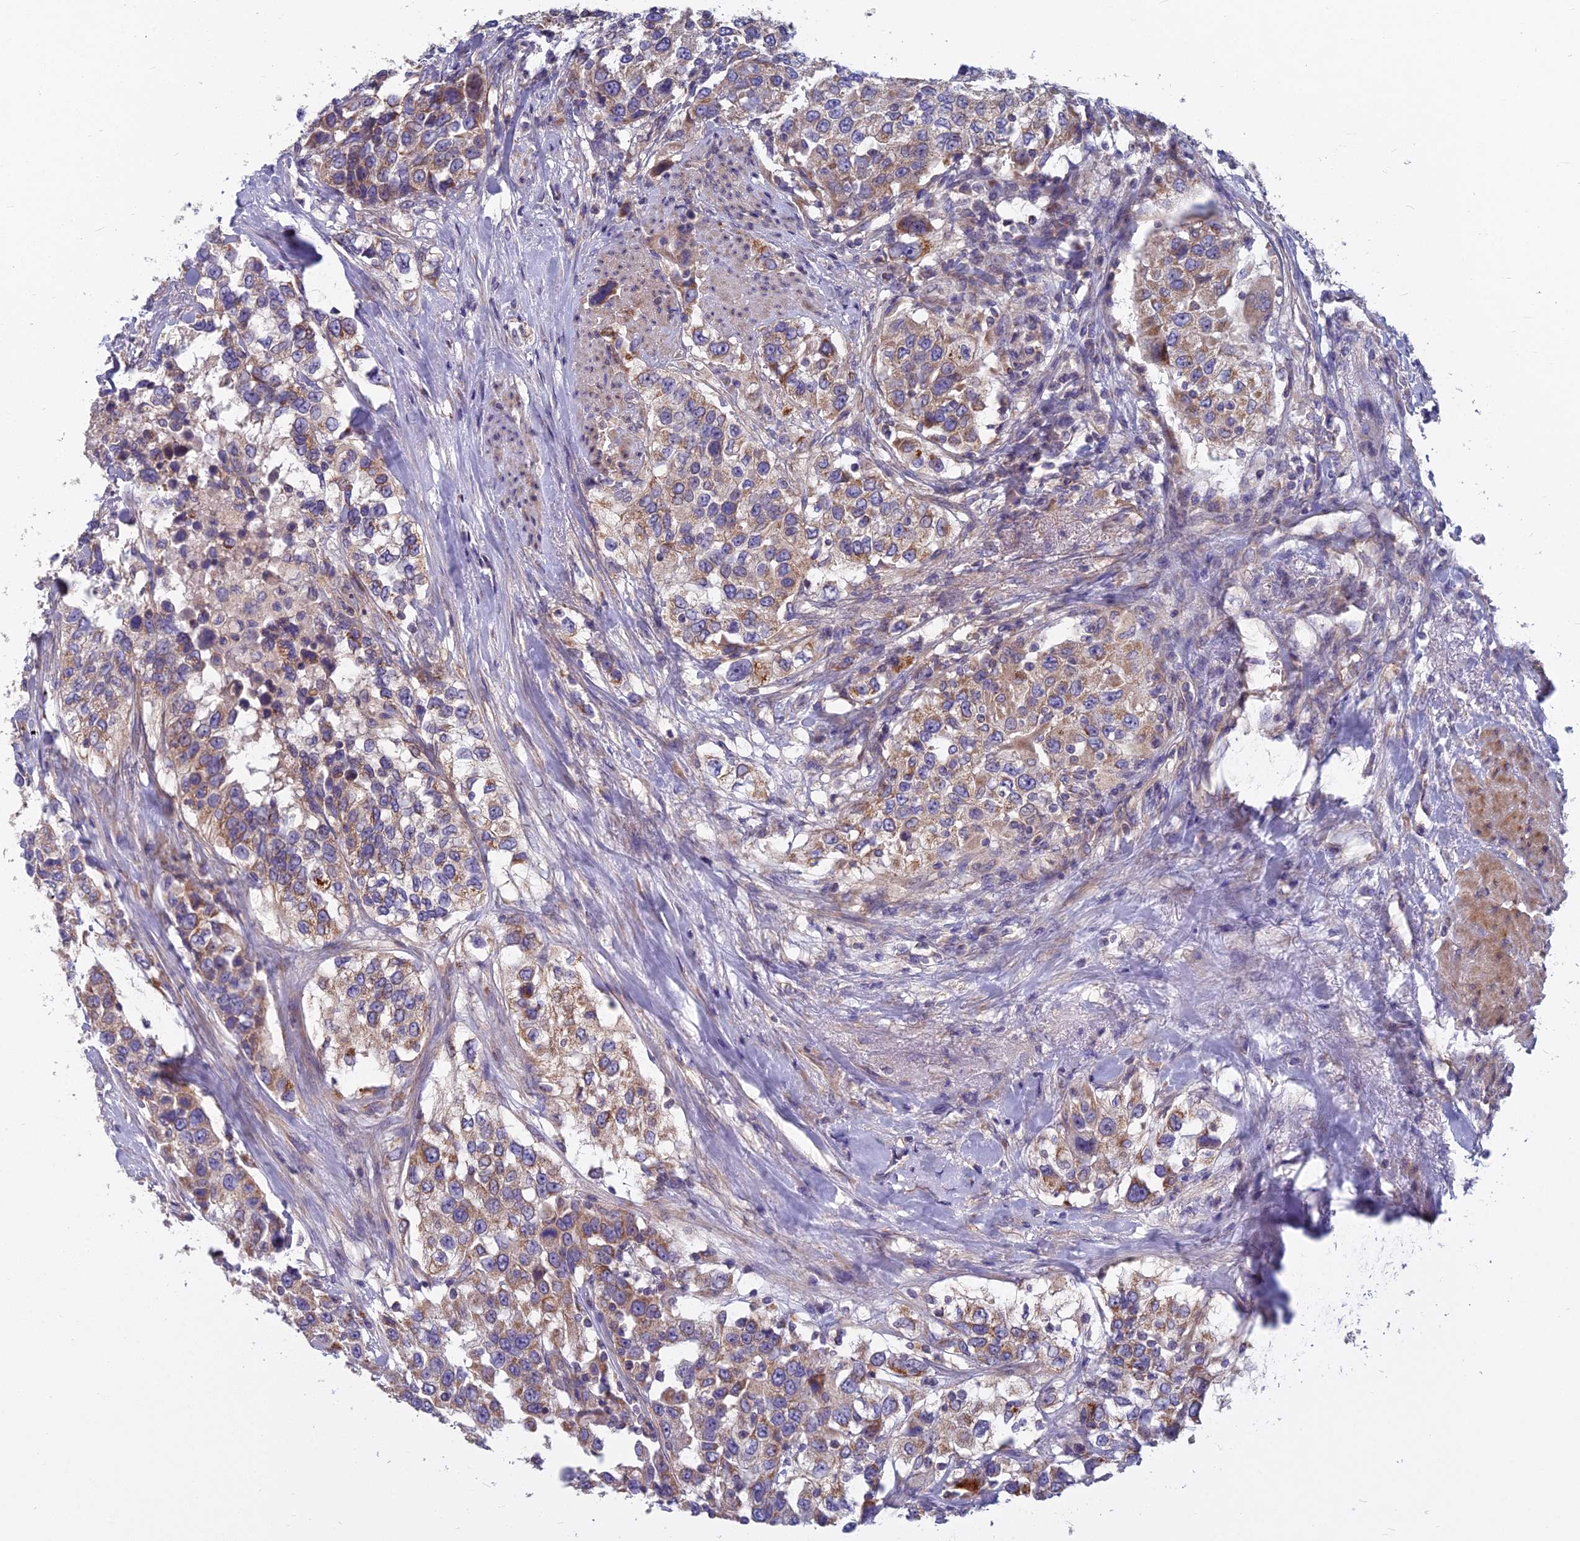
{"staining": {"intensity": "moderate", "quantity": ">75%", "location": "cytoplasmic/membranous"}, "tissue": "urothelial cancer", "cell_type": "Tumor cells", "image_type": "cancer", "snomed": [{"axis": "morphology", "description": "Urothelial carcinoma, High grade"}, {"axis": "topography", "description": "Urinary bladder"}], "caption": "Human urothelial cancer stained with a brown dye exhibits moderate cytoplasmic/membranous positive staining in about >75% of tumor cells.", "gene": "COX20", "patient": {"sex": "female", "age": 80}}